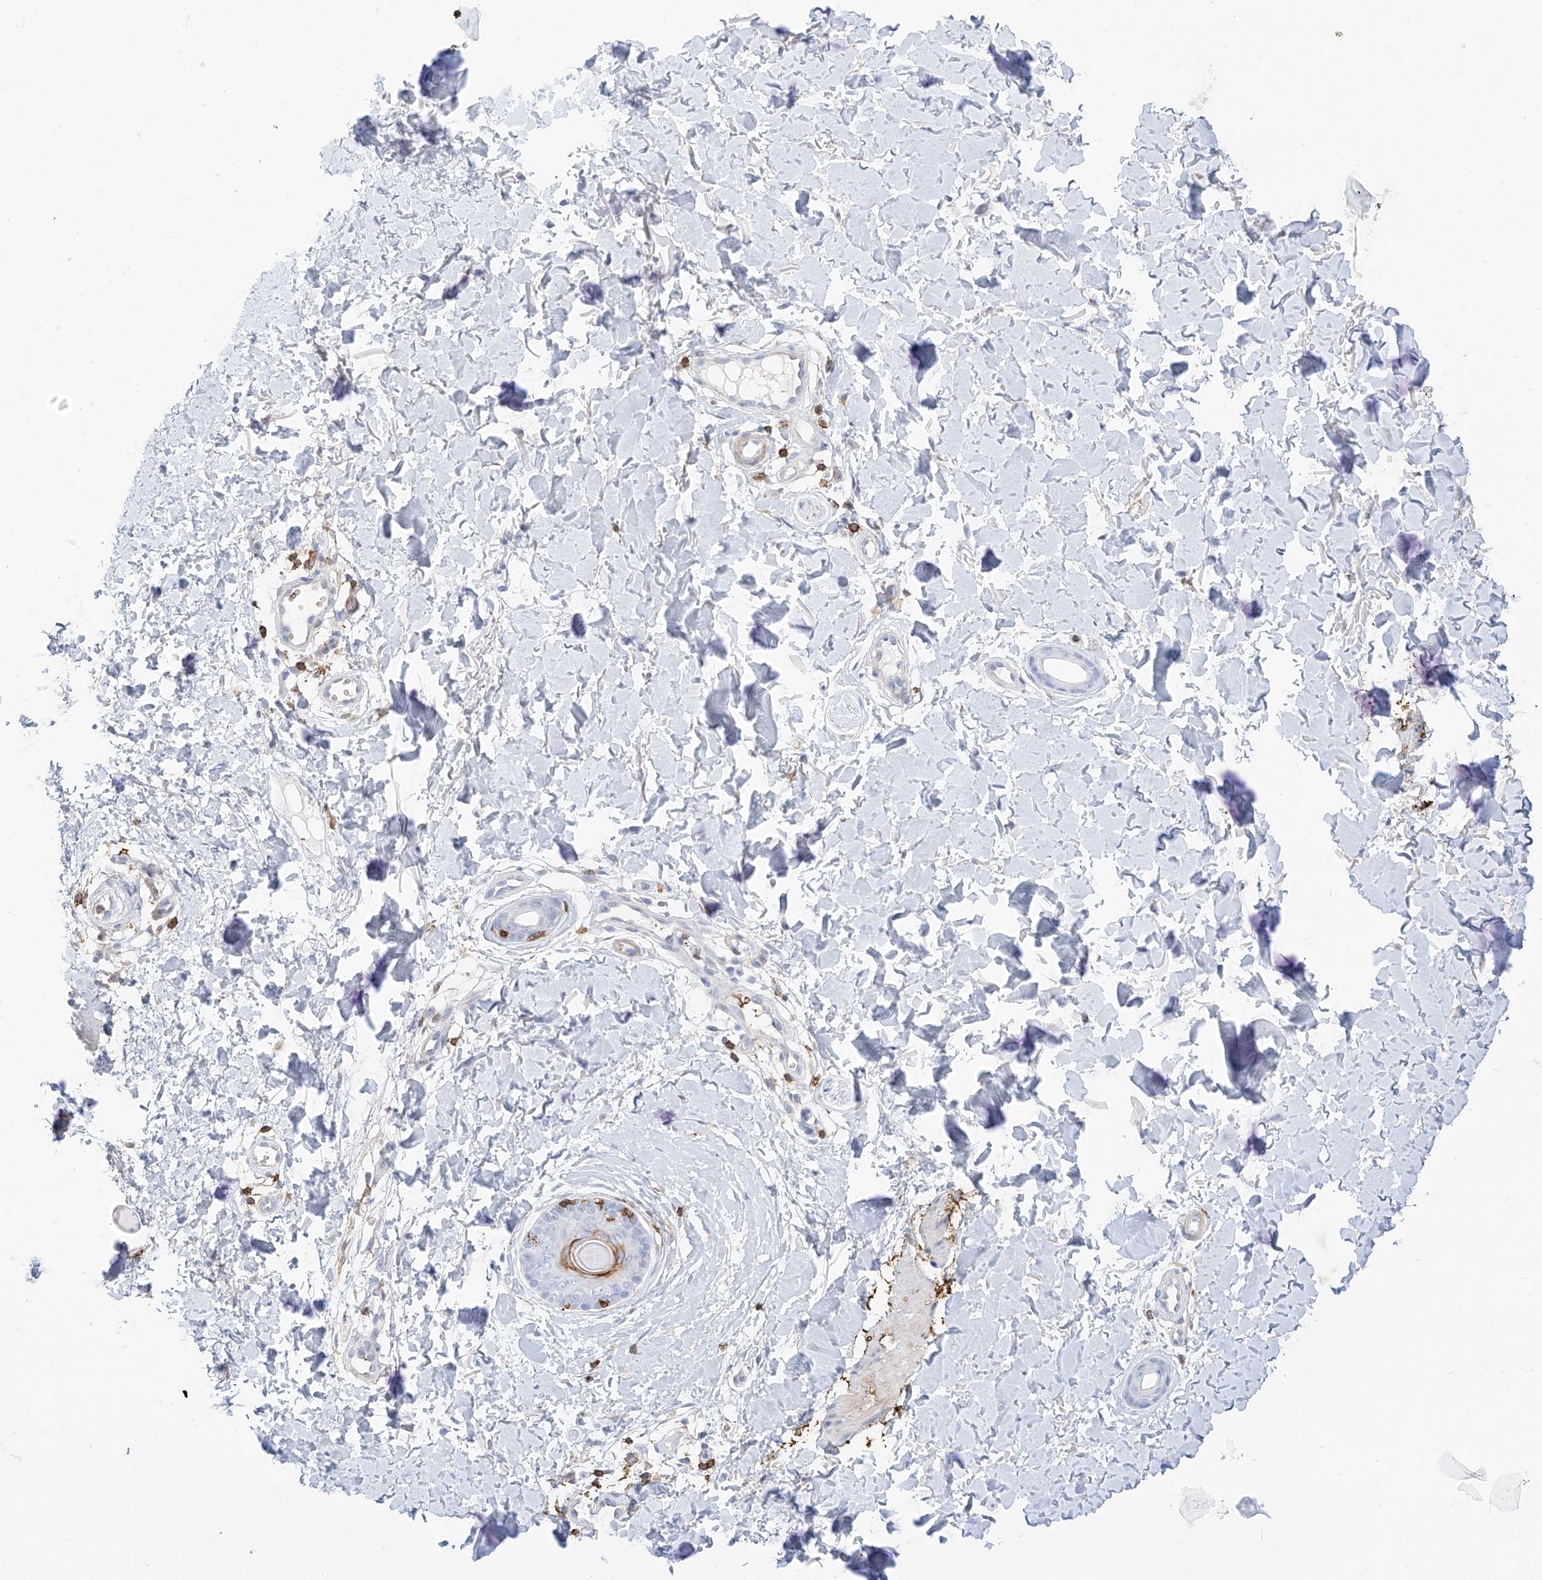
{"staining": {"intensity": "negative", "quantity": "none", "location": "none"}, "tissue": "skin", "cell_type": "Fibroblasts", "image_type": "normal", "snomed": [{"axis": "morphology", "description": "Normal tissue, NOS"}, {"axis": "topography", "description": "Skin"}], "caption": "Photomicrograph shows no protein positivity in fibroblasts of unremarkable skin.", "gene": "TXNDC9", "patient": {"sex": "male", "age": 37}}